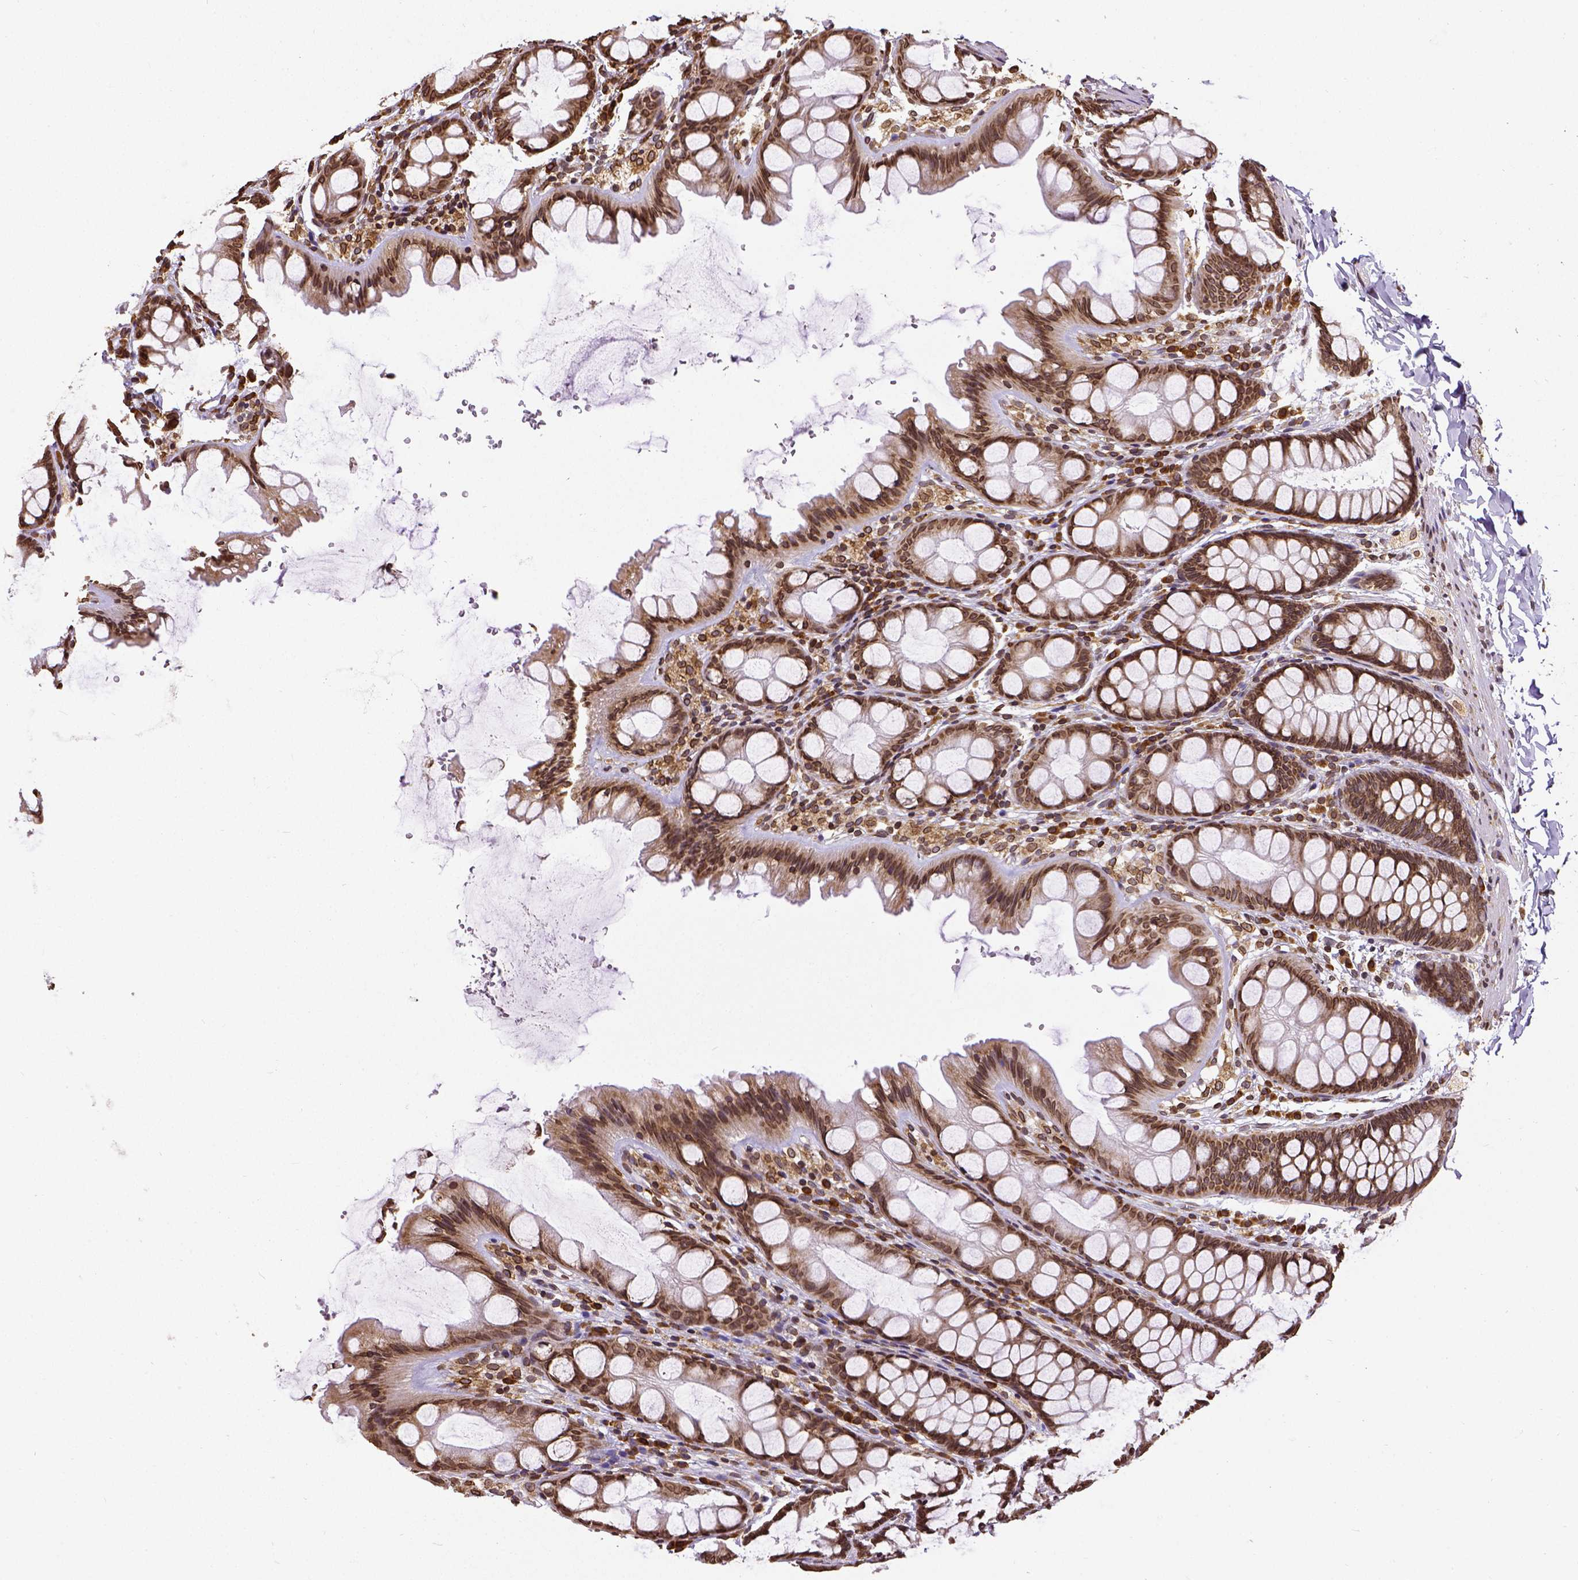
{"staining": {"intensity": "strong", "quantity": ">75%", "location": "cytoplasmic/membranous,nuclear"}, "tissue": "colon", "cell_type": "Endothelial cells", "image_type": "normal", "snomed": [{"axis": "morphology", "description": "Normal tissue, NOS"}, {"axis": "topography", "description": "Colon"}], "caption": "This is a photomicrograph of immunohistochemistry (IHC) staining of benign colon, which shows strong staining in the cytoplasmic/membranous,nuclear of endothelial cells.", "gene": "MTDH", "patient": {"sex": "male", "age": 47}}